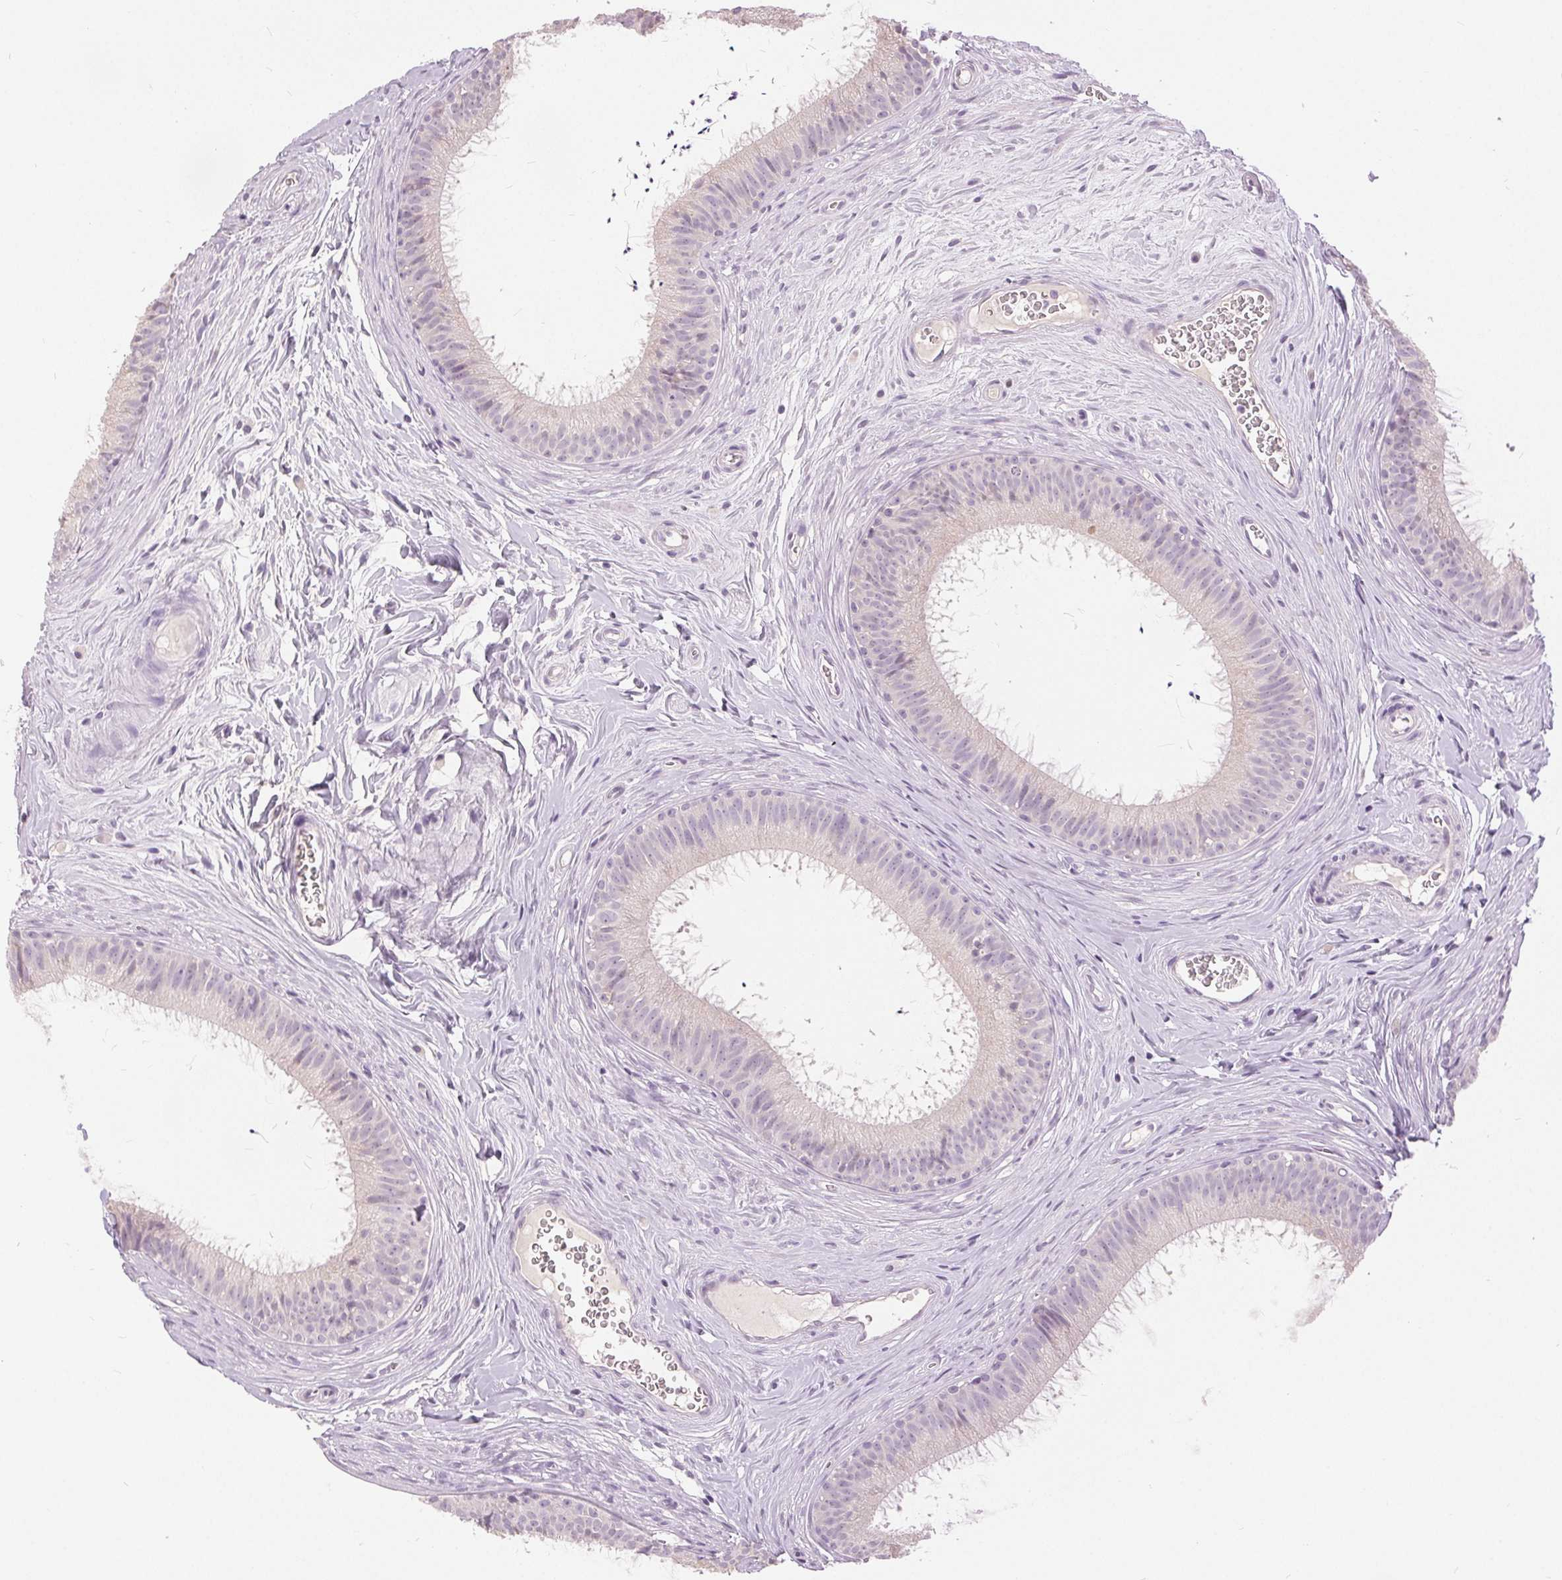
{"staining": {"intensity": "negative", "quantity": "none", "location": "none"}, "tissue": "epididymis", "cell_type": "Glandular cells", "image_type": "normal", "snomed": [{"axis": "morphology", "description": "Normal tissue, NOS"}, {"axis": "topography", "description": "Epididymis"}], "caption": "An immunohistochemistry image of normal epididymis is shown. There is no staining in glandular cells of epididymis.", "gene": "DSG3", "patient": {"sex": "male", "age": 24}}